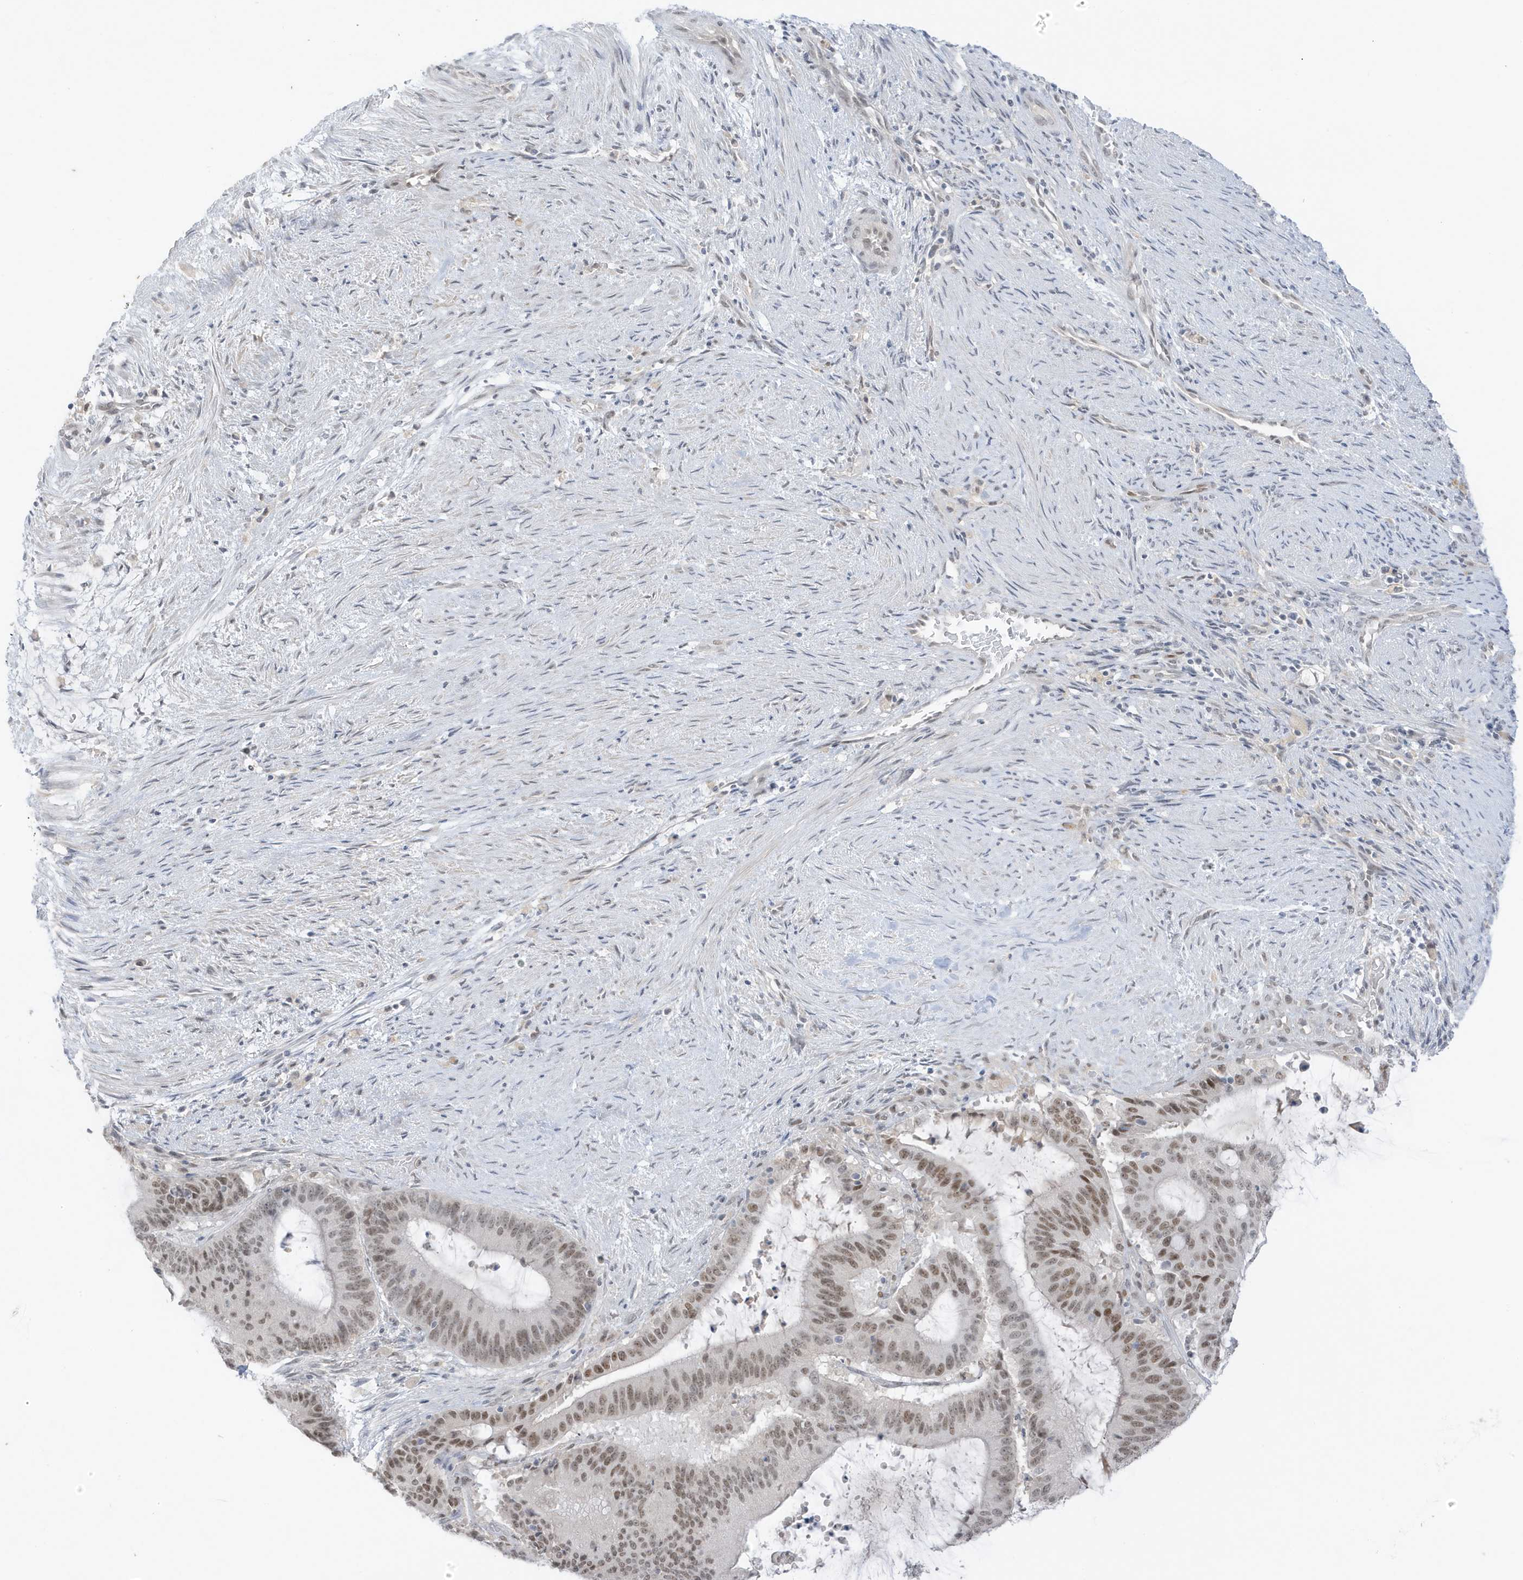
{"staining": {"intensity": "moderate", "quantity": ">75%", "location": "nuclear"}, "tissue": "liver cancer", "cell_type": "Tumor cells", "image_type": "cancer", "snomed": [{"axis": "morphology", "description": "Normal tissue, NOS"}, {"axis": "morphology", "description": "Cholangiocarcinoma"}, {"axis": "topography", "description": "Liver"}, {"axis": "topography", "description": "Peripheral nerve tissue"}], "caption": "Approximately >75% of tumor cells in human liver cholangiocarcinoma reveal moderate nuclear protein positivity as visualized by brown immunohistochemical staining.", "gene": "MSL3", "patient": {"sex": "female", "age": 73}}